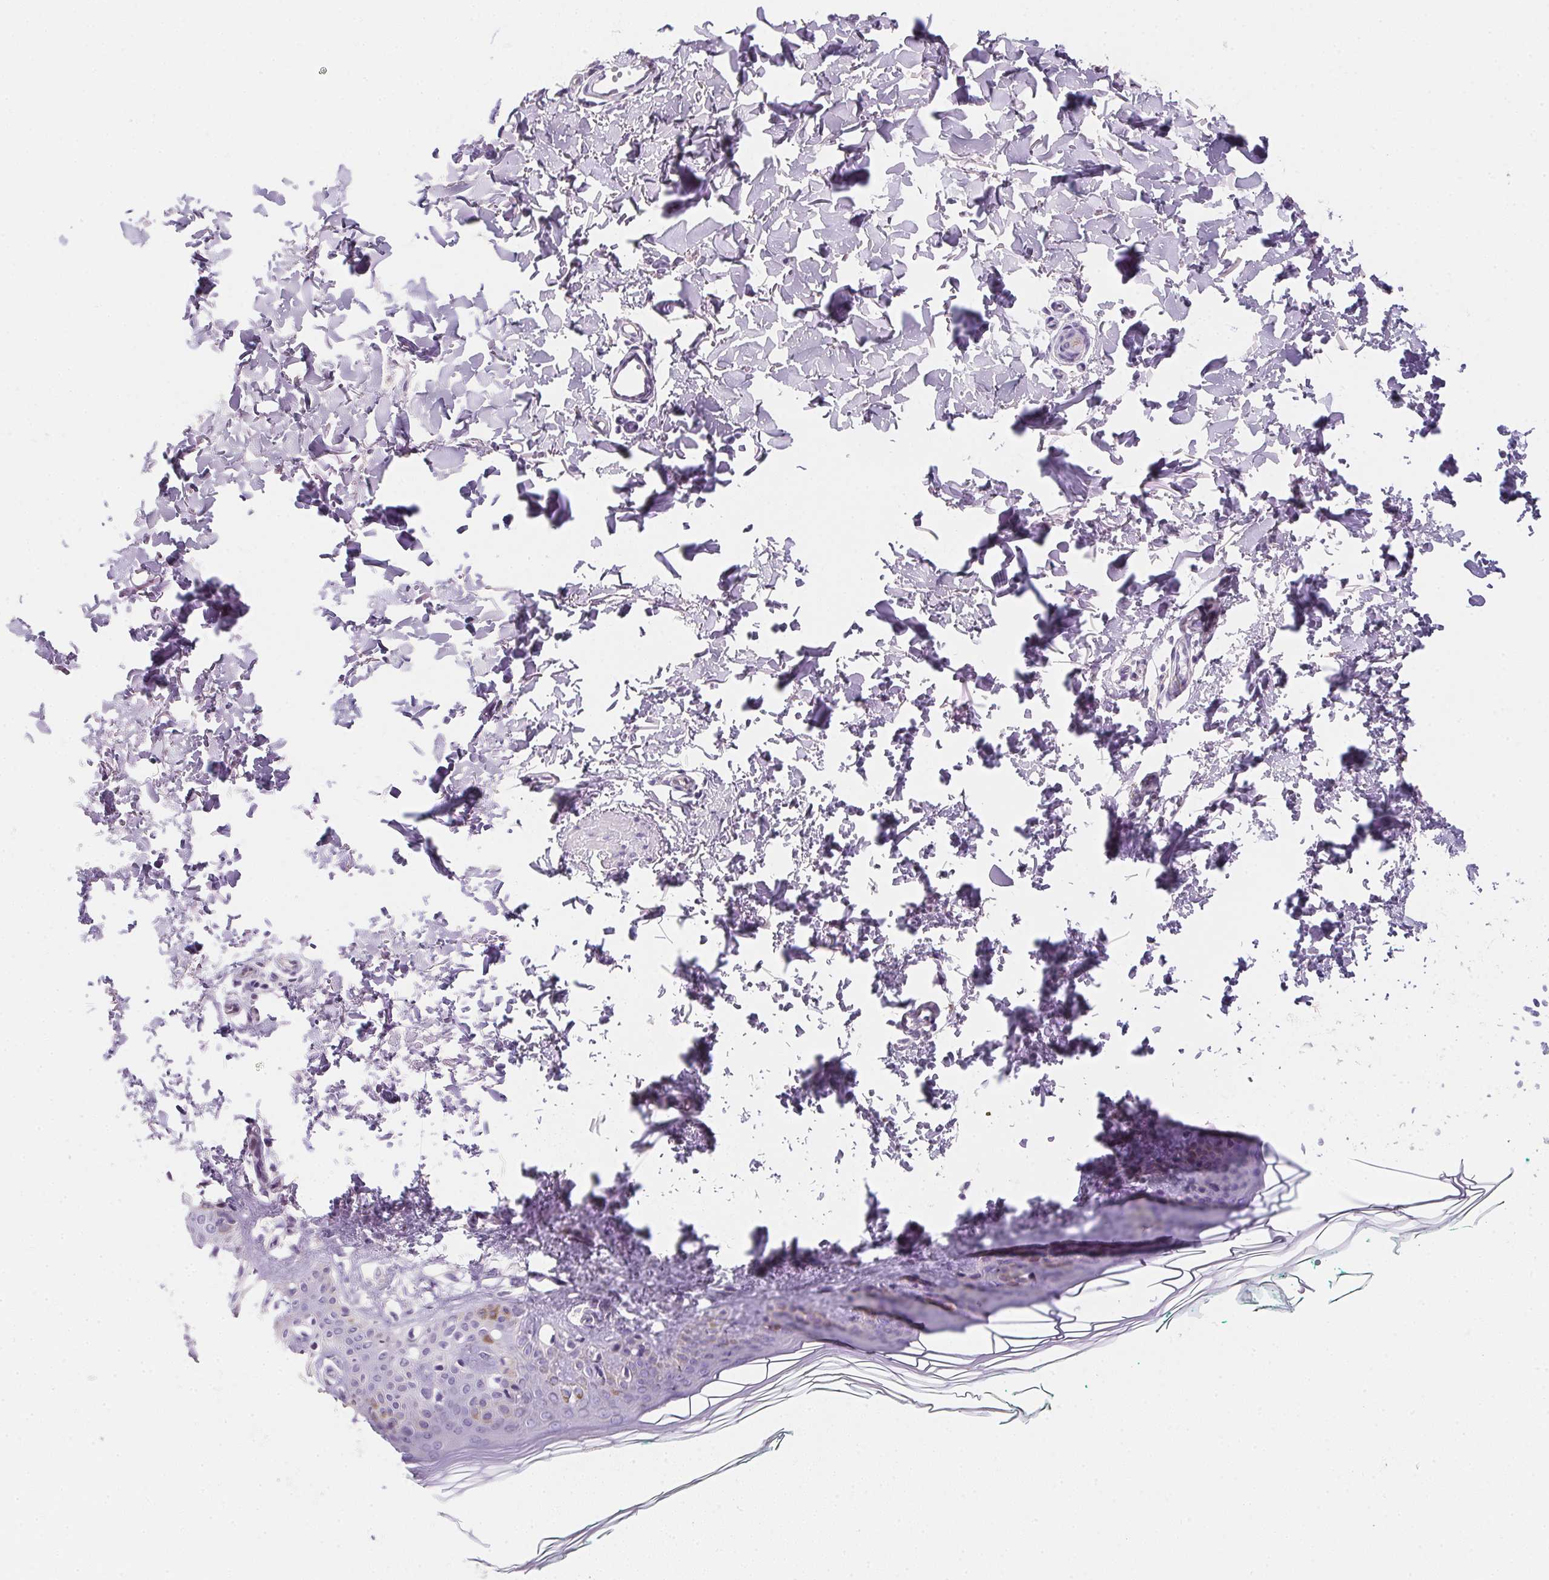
{"staining": {"intensity": "negative", "quantity": "none", "location": "none"}, "tissue": "skin", "cell_type": "Fibroblasts", "image_type": "normal", "snomed": [{"axis": "morphology", "description": "Normal tissue, NOS"}, {"axis": "topography", "description": "Skin"}, {"axis": "topography", "description": "Peripheral nerve tissue"}], "caption": "Image shows no significant protein staining in fibroblasts of benign skin. (DAB immunohistochemistry (IHC) visualized using brightfield microscopy, high magnification).", "gene": "AQP5", "patient": {"sex": "female", "age": 45}}